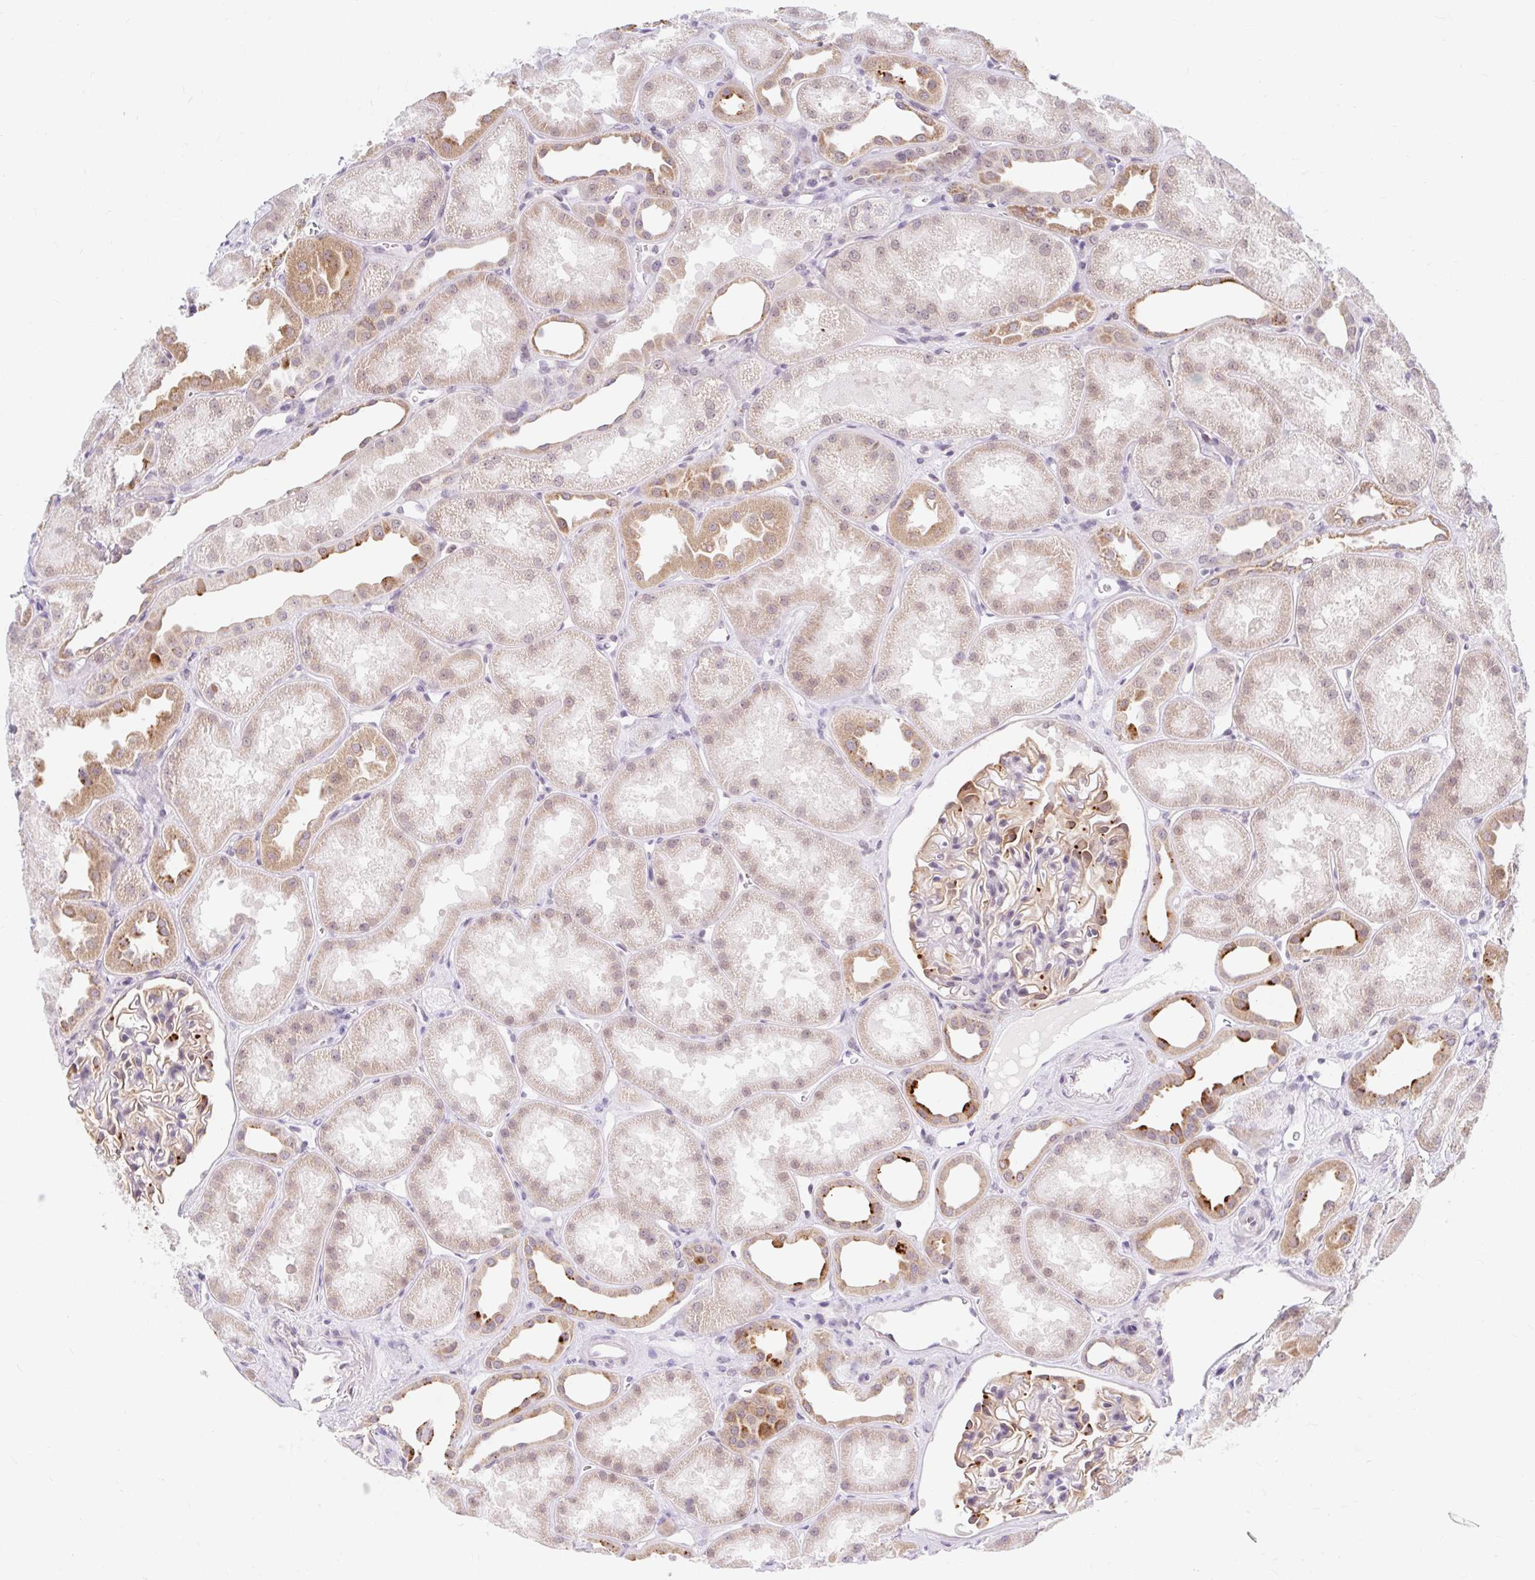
{"staining": {"intensity": "moderate", "quantity": "<25%", "location": "cytoplasmic/membranous"}, "tissue": "kidney", "cell_type": "Cells in glomeruli", "image_type": "normal", "snomed": [{"axis": "morphology", "description": "Normal tissue, NOS"}, {"axis": "topography", "description": "Kidney"}], "caption": "Kidney stained with a brown dye shows moderate cytoplasmic/membranous positive expression in about <25% of cells in glomeruli.", "gene": "SRSF10", "patient": {"sex": "male", "age": 61}}